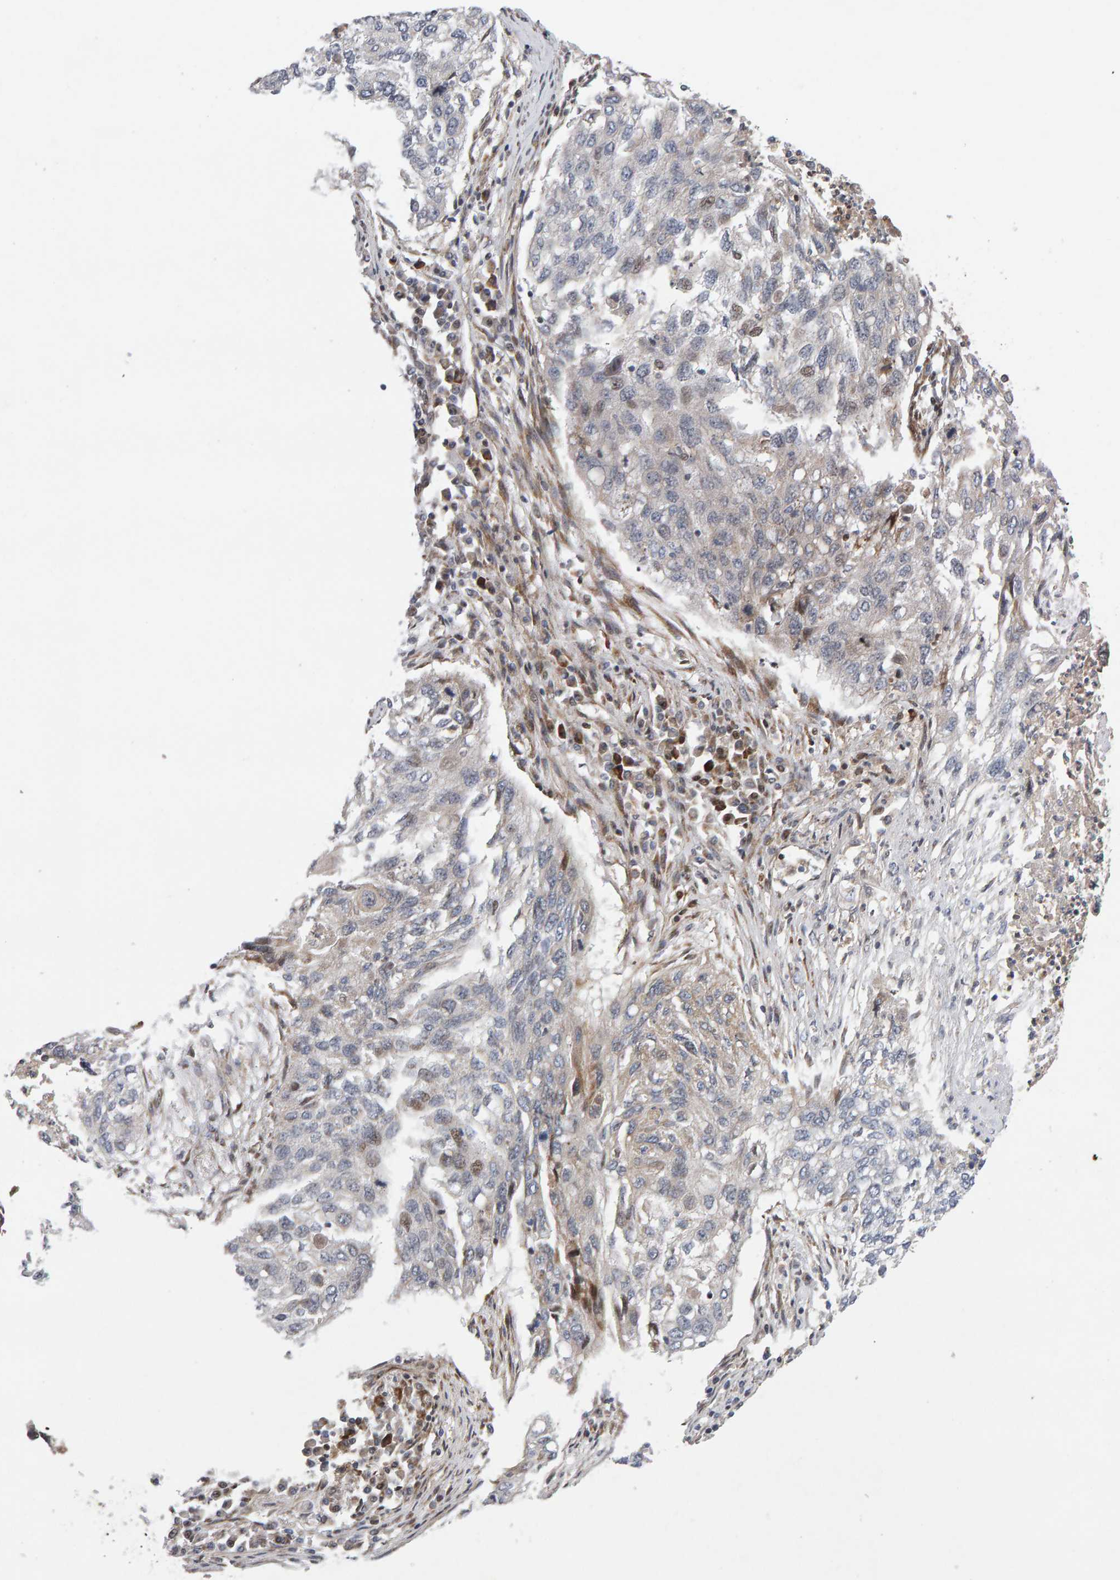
{"staining": {"intensity": "weak", "quantity": "<25%", "location": "cytoplasmic/membranous,nuclear"}, "tissue": "lung cancer", "cell_type": "Tumor cells", "image_type": "cancer", "snomed": [{"axis": "morphology", "description": "Squamous cell carcinoma, NOS"}, {"axis": "topography", "description": "Lung"}], "caption": "IHC micrograph of human lung cancer stained for a protein (brown), which displays no expression in tumor cells.", "gene": "LZTS1", "patient": {"sex": "female", "age": 63}}